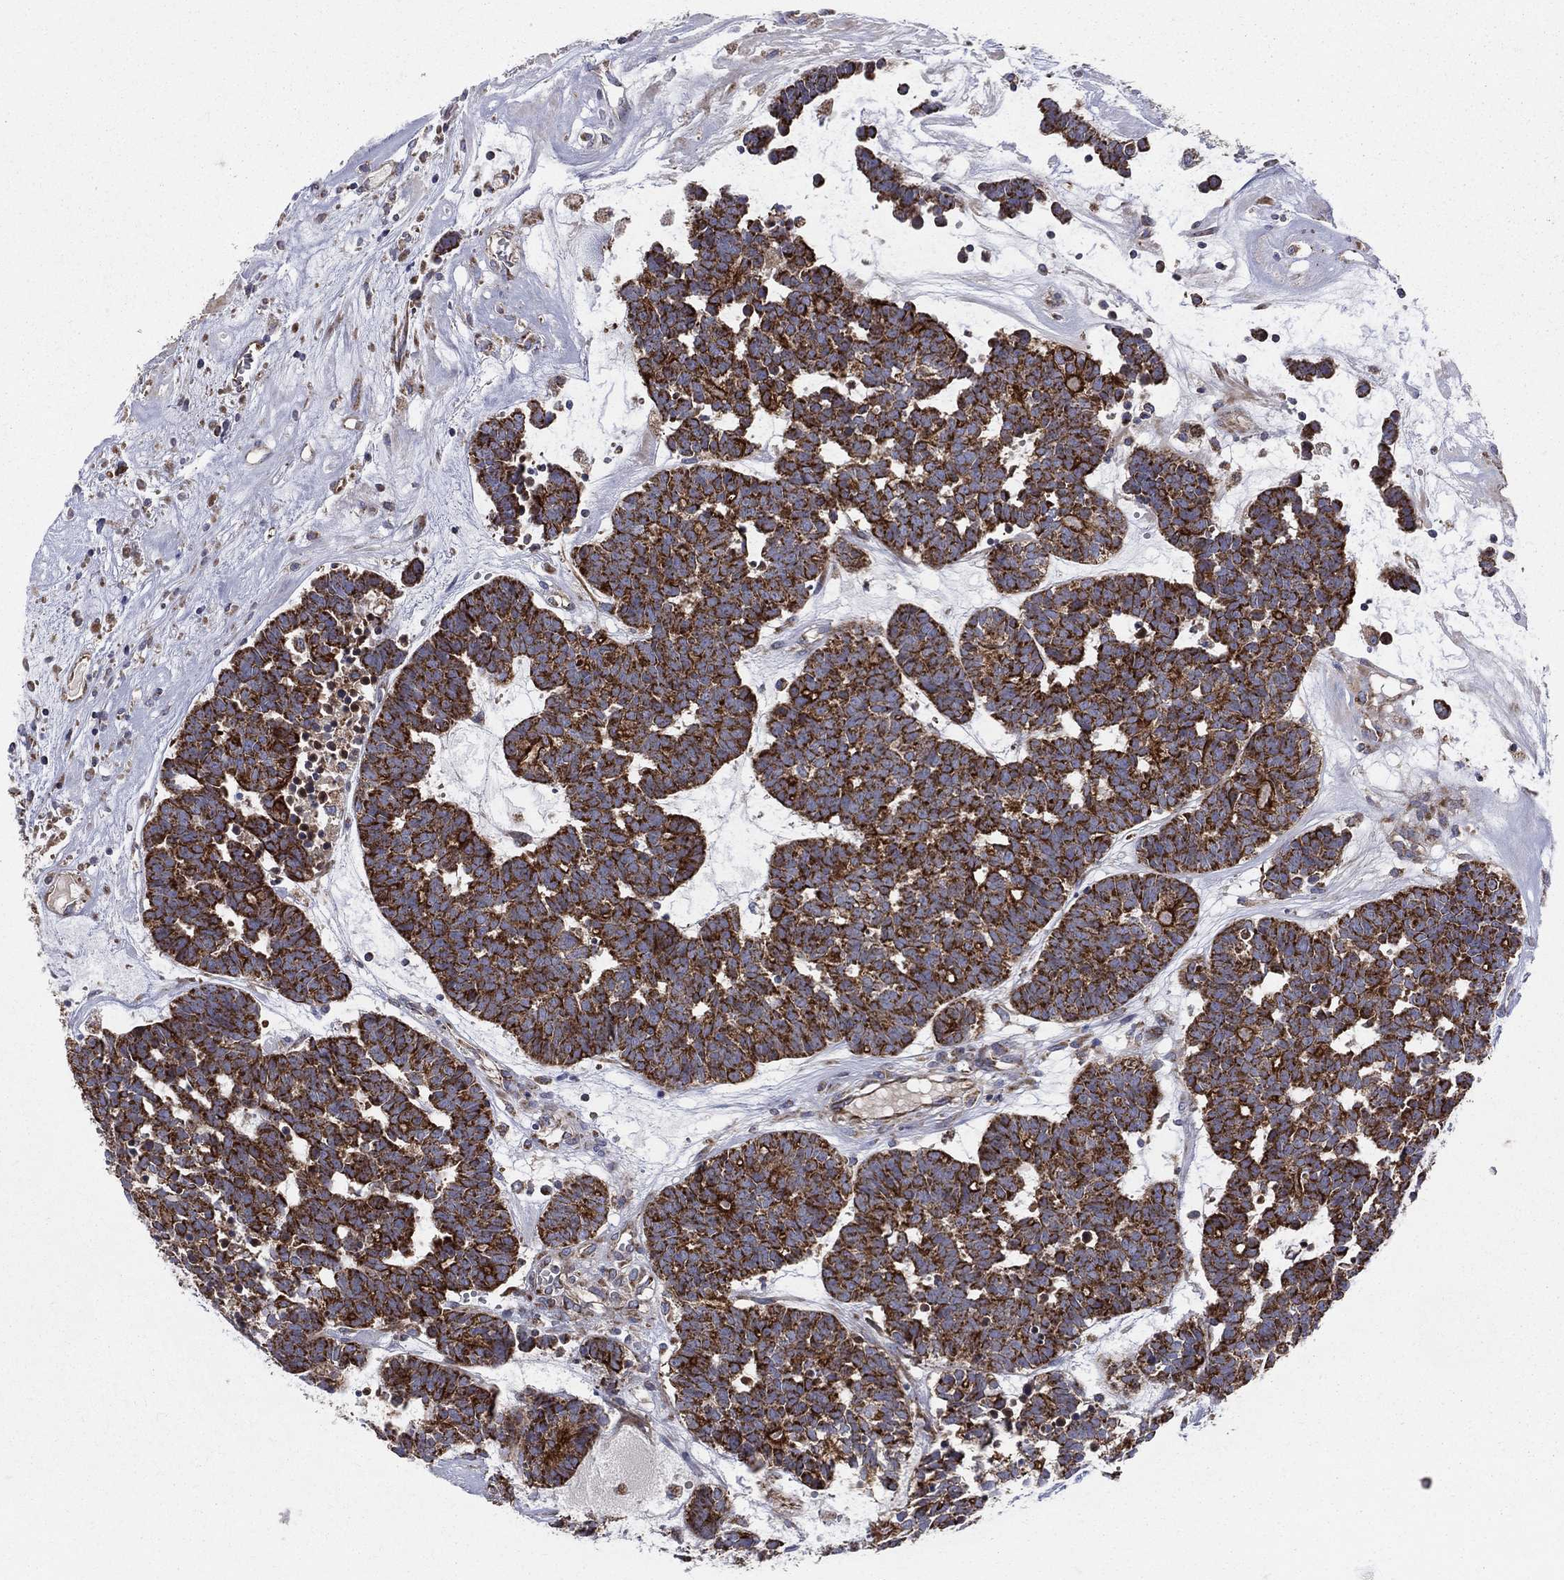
{"staining": {"intensity": "strong", "quantity": ">75%", "location": "cytoplasmic/membranous"}, "tissue": "head and neck cancer", "cell_type": "Tumor cells", "image_type": "cancer", "snomed": [{"axis": "morphology", "description": "Adenocarcinoma, NOS"}, {"axis": "topography", "description": "Head-Neck"}], "caption": "Human adenocarcinoma (head and neck) stained with a protein marker exhibits strong staining in tumor cells.", "gene": "MIX23", "patient": {"sex": "female", "age": 81}}